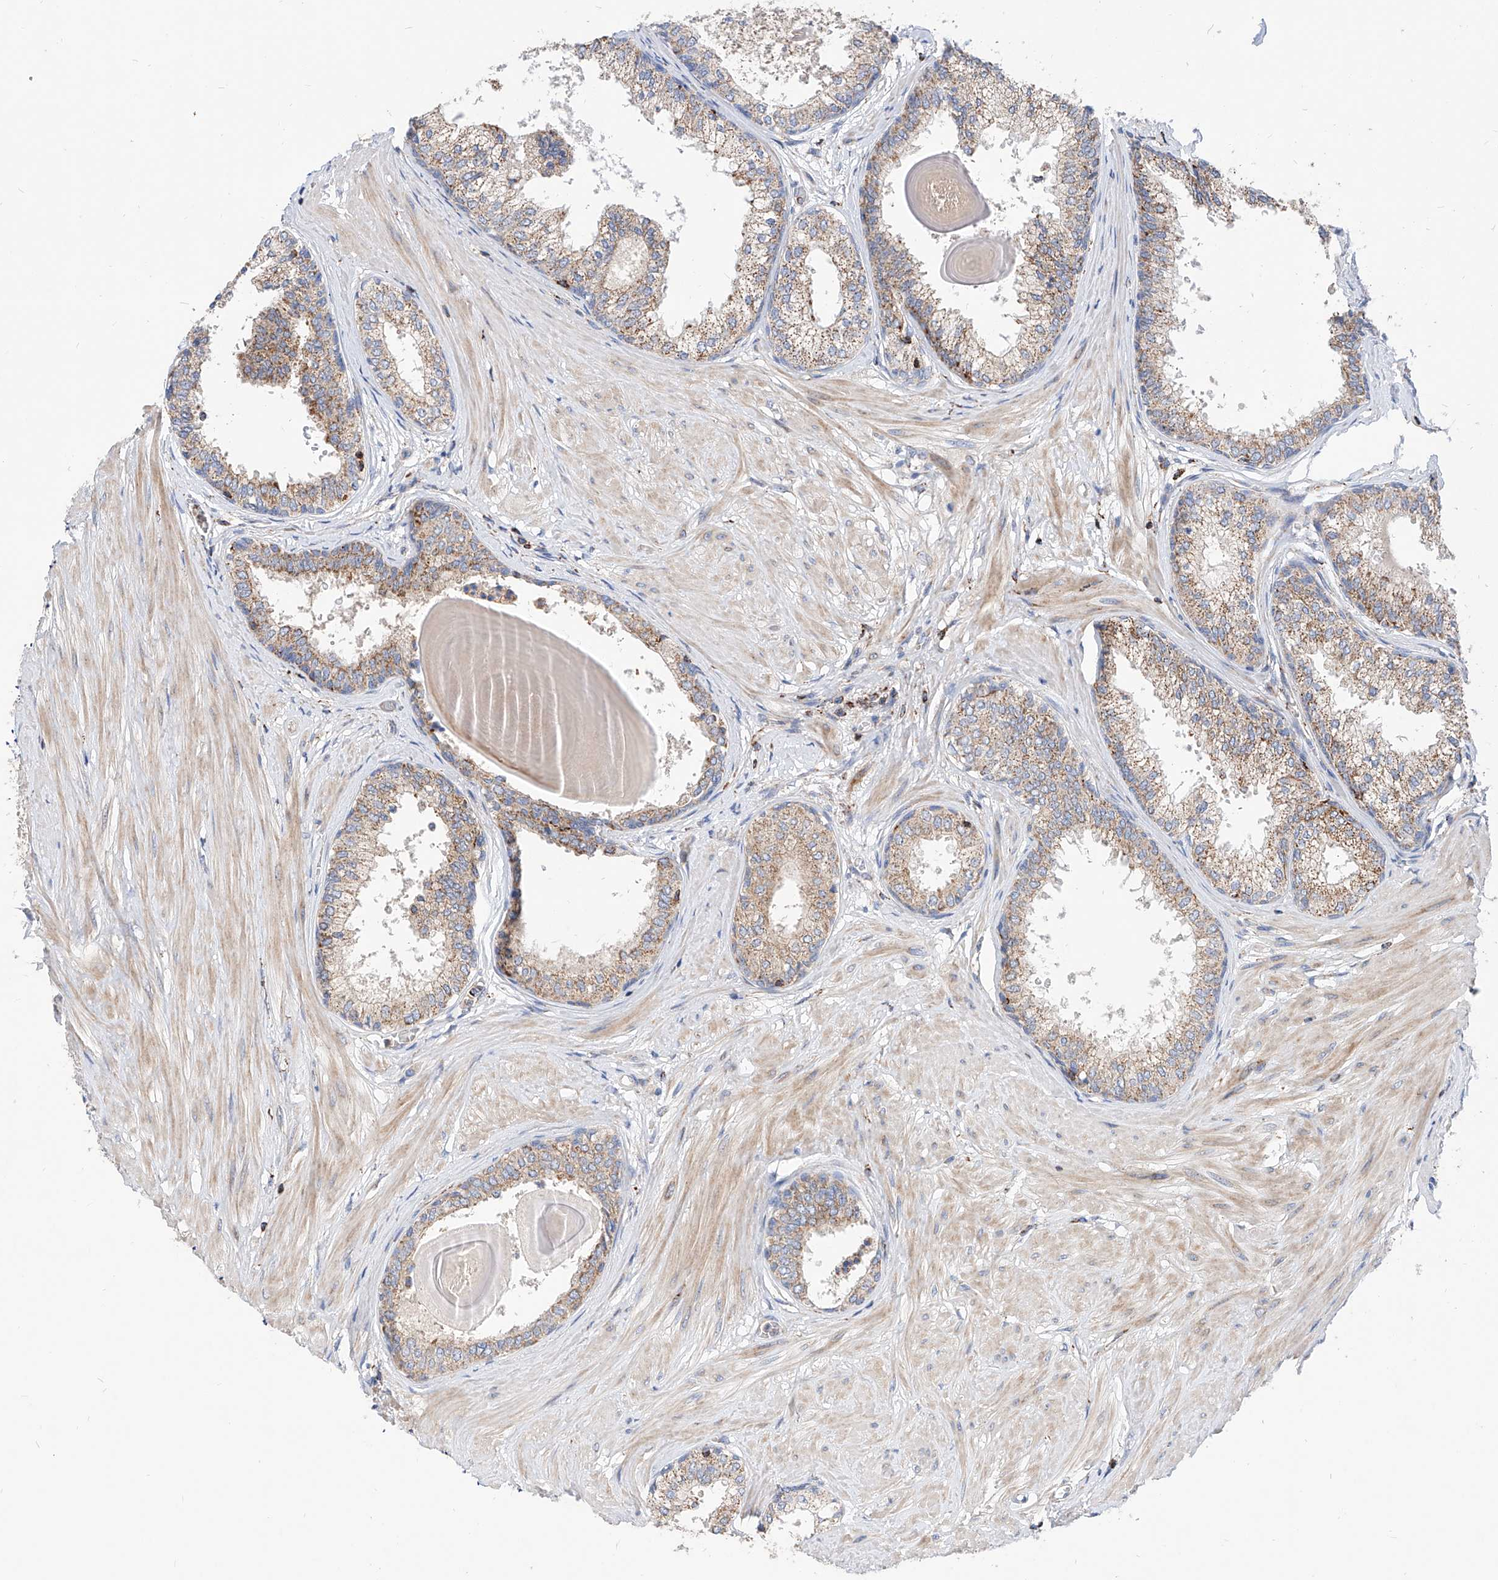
{"staining": {"intensity": "moderate", "quantity": ">75%", "location": "cytoplasmic/membranous"}, "tissue": "prostate", "cell_type": "Glandular cells", "image_type": "normal", "snomed": [{"axis": "morphology", "description": "Normal tissue, NOS"}, {"axis": "topography", "description": "Prostate"}], "caption": "Immunohistochemical staining of unremarkable prostate displays medium levels of moderate cytoplasmic/membranous expression in about >75% of glandular cells.", "gene": "CPNE5", "patient": {"sex": "male", "age": 48}}